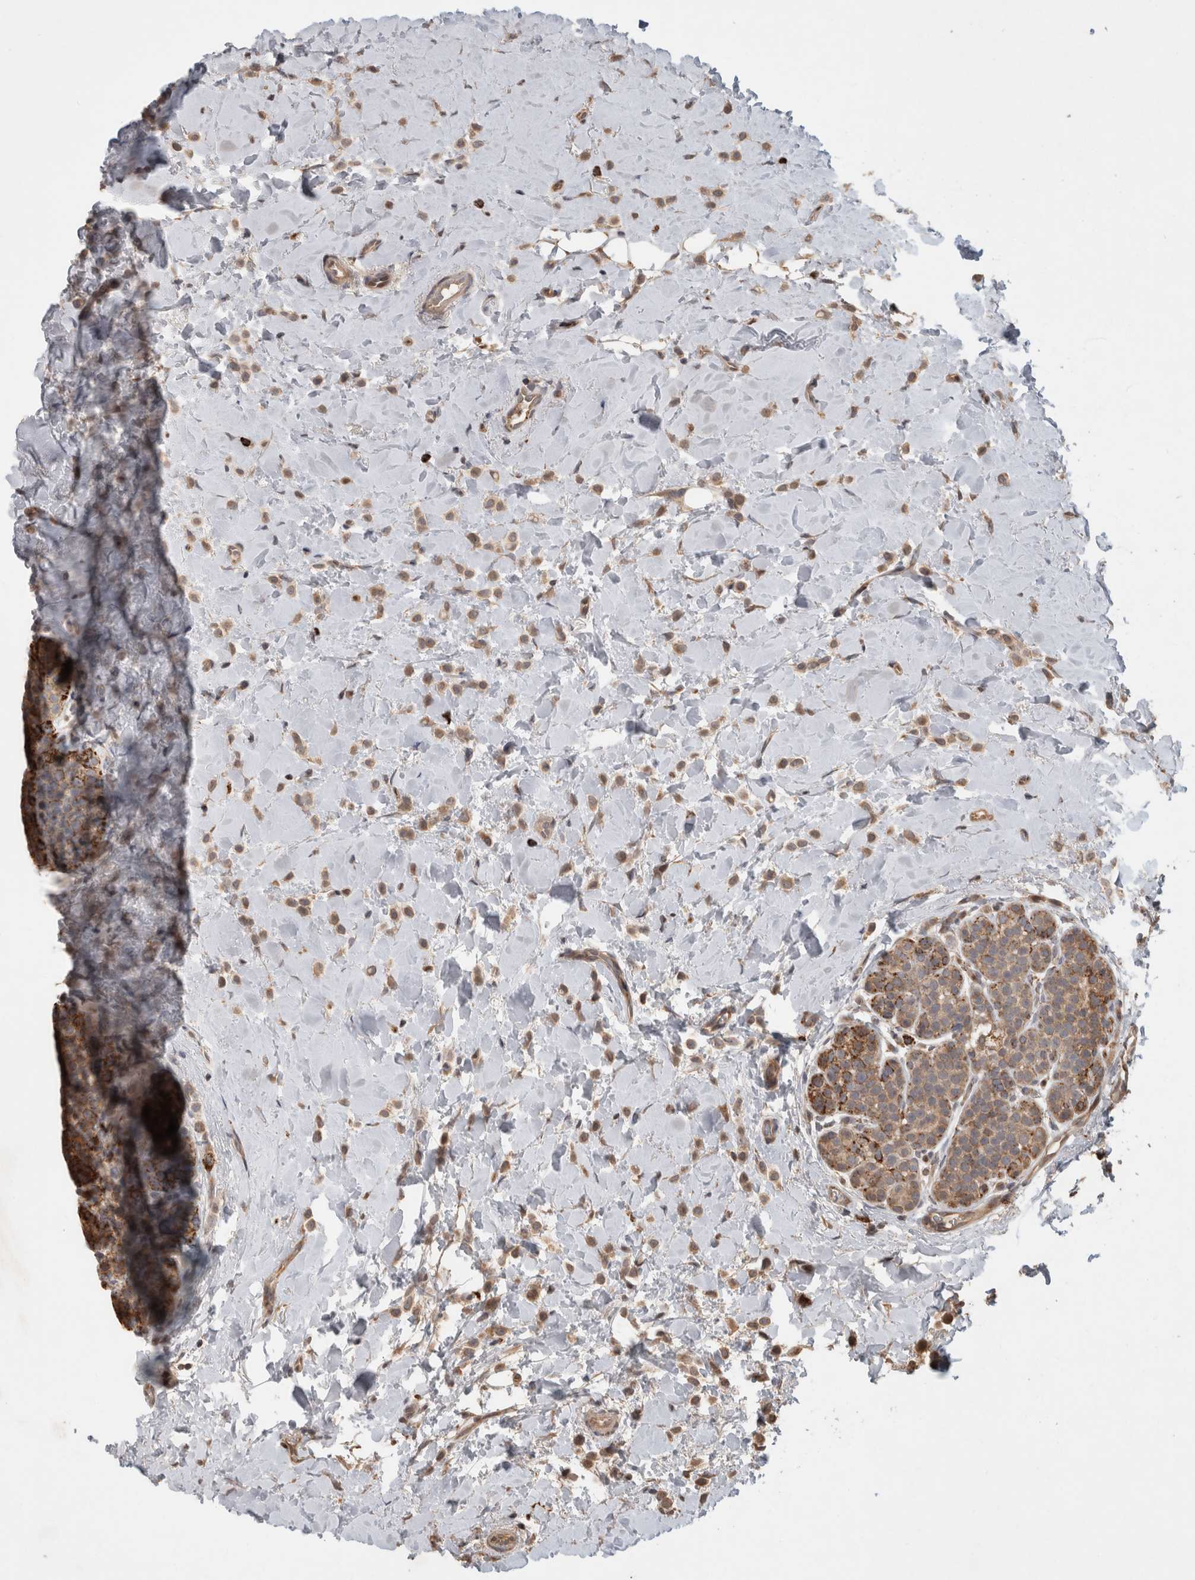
{"staining": {"intensity": "moderate", "quantity": ">75%", "location": "cytoplasmic/membranous"}, "tissue": "breast cancer", "cell_type": "Tumor cells", "image_type": "cancer", "snomed": [{"axis": "morphology", "description": "Normal tissue, NOS"}, {"axis": "morphology", "description": "Lobular carcinoma"}, {"axis": "topography", "description": "Breast"}], "caption": "This is a photomicrograph of IHC staining of breast lobular carcinoma, which shows moderate positivity in the cytoplasmic/membranous of tumor cells.", "gene": "SERAC1", "patient": {"sex": "female", "age": 50}}